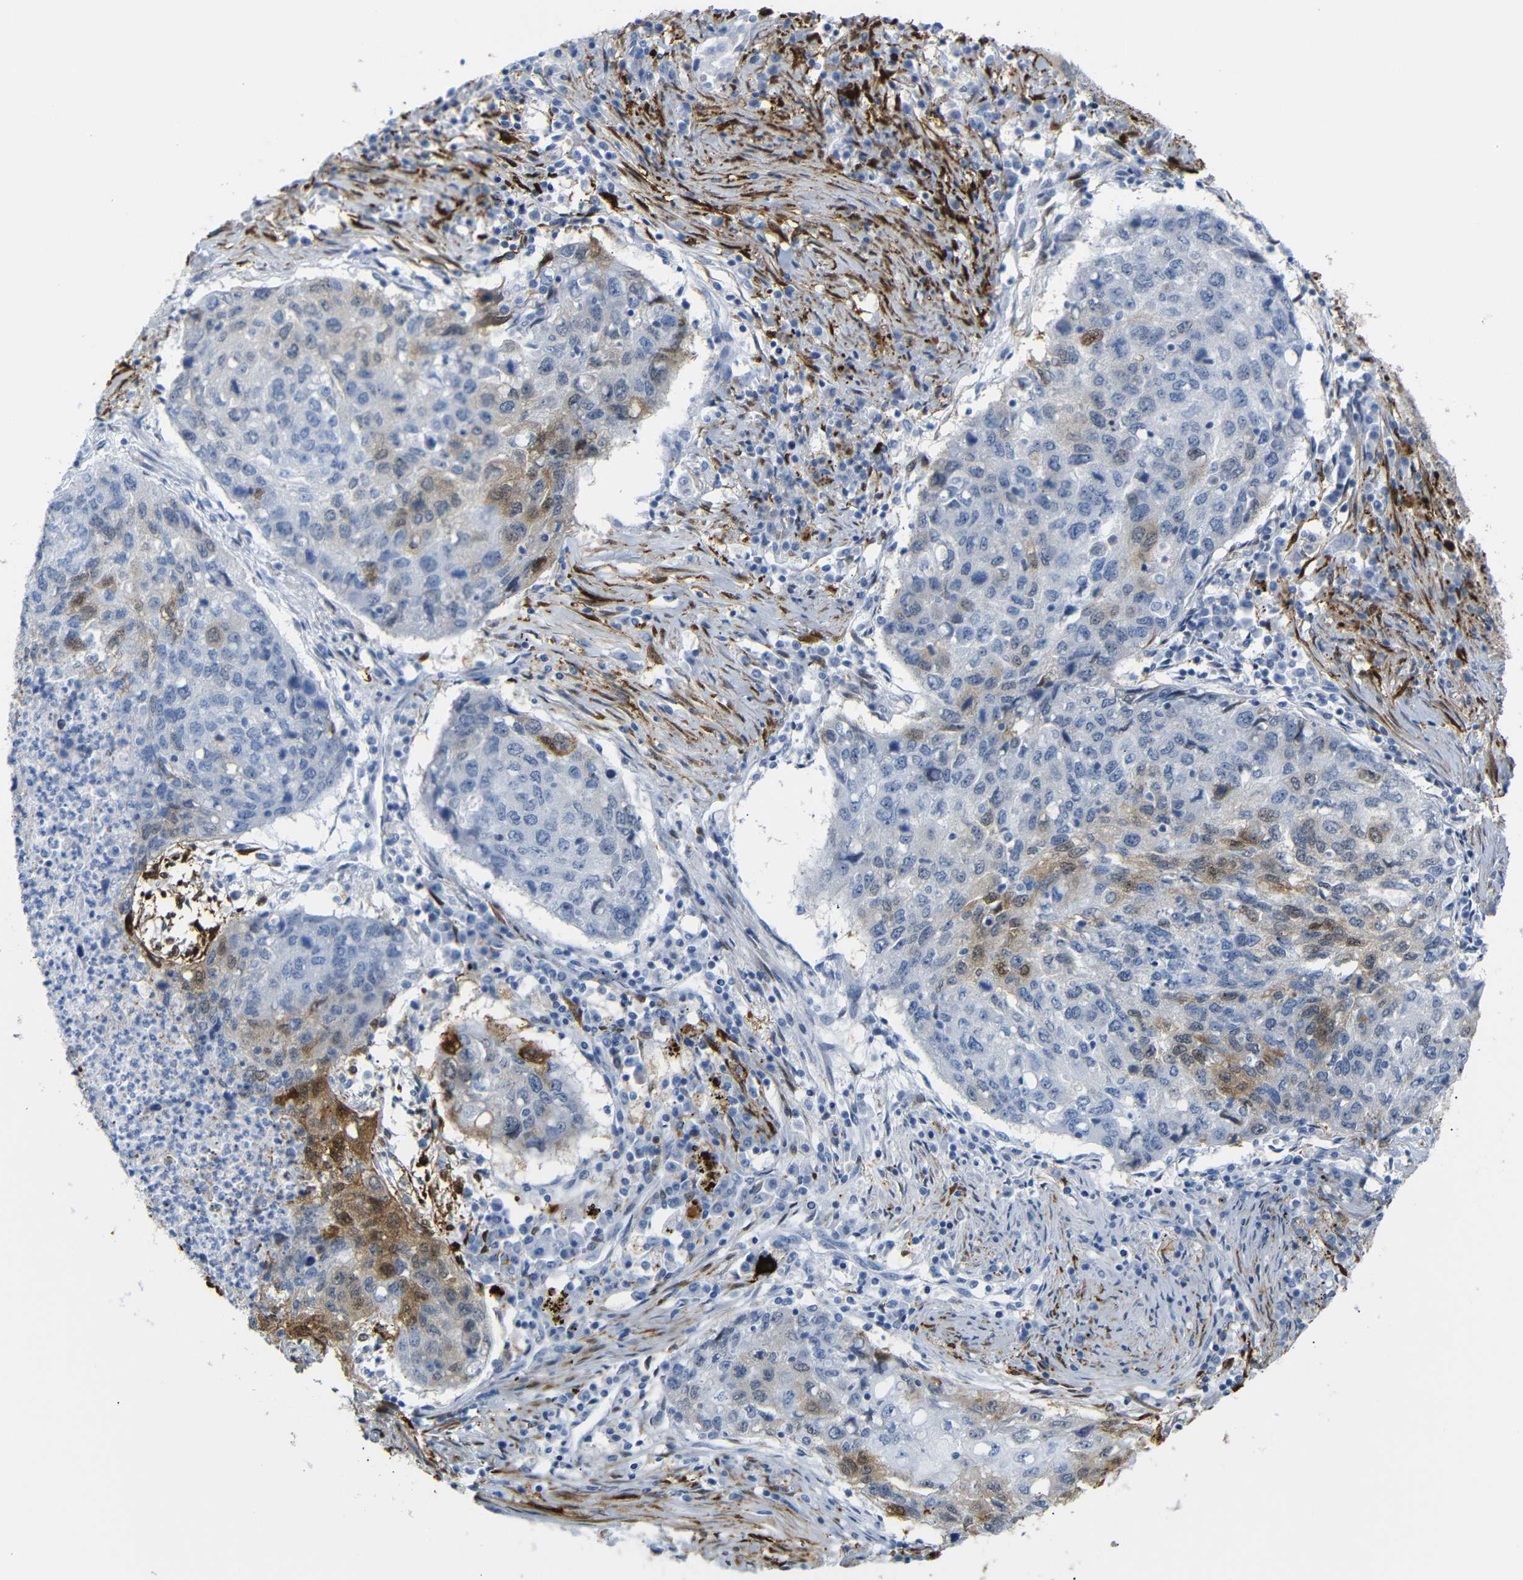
{"staining": {"intensity": "moderate", "quantity": "<25%", "location": "cytoplasmic/membranous"}, "tissue": "lung cancer", "cell_type": "Tumor cells", "image_type": "cancer", "snomed": [{"axis": "morphology", "description": "Squamous cell carcinoma, NOS"}, {"axis": "topography", "description": "Lung"}], "caption": "Protein staining displays moderate cytoplasmic/membranous positivity in approximately <25% of tumor cells in lung cancer (squamous cell carcinoma). The staining was performed using DAB (3,3'-diaminobenzidine) to visualize the protein expression in brown, while the nuclei were stained in blue with hematoxylin (Magnification: 20x).", "gene": "MT1A", "patient": {"sex": "female", "age": 63}}